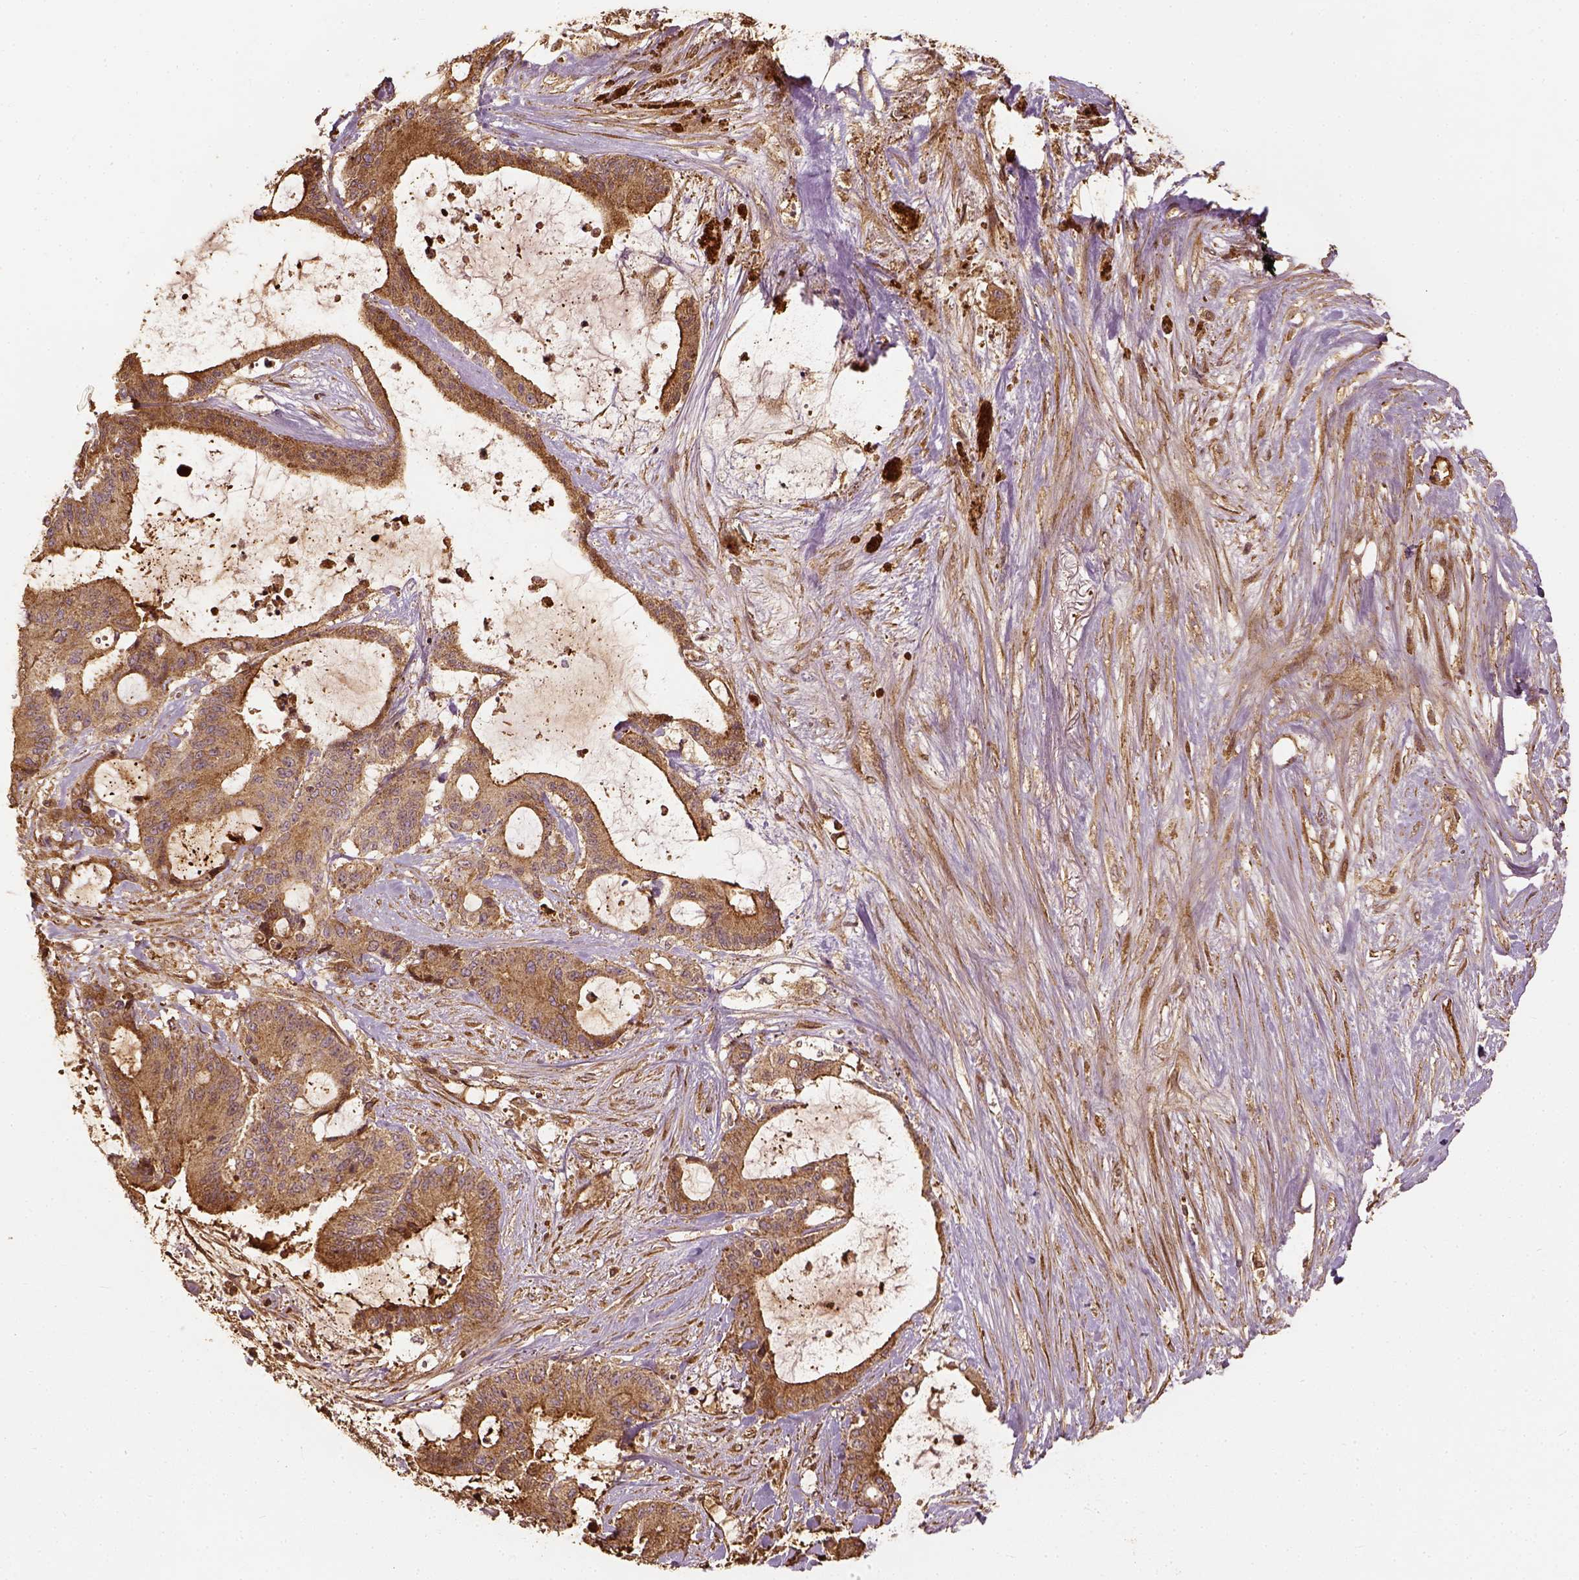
{"staining": {"intensity": "moderate", "quantity": ">75%", "location": "cytoplasmic/membranous"}, "tissue": "liver cancer", "cell_type": "Tumor cells", "image_type": "cancer", "snomed": [{"axis": "morphology", "description": "Normal tissue, NOS"}, {"axis": "morphology", "description": "Cholangiocarcinoma"}, {"axis": "topography", "description": "Liver"}, {"axis": "topography", "description": "Peripheral nerve tissue"}], "caption": "Liver cancer stained for a protein shows moderate cytoplasmic/membranous positivity in tumor cells.", "gene": "VEGFA", "patient": {"sex": "female", "age": 73}}